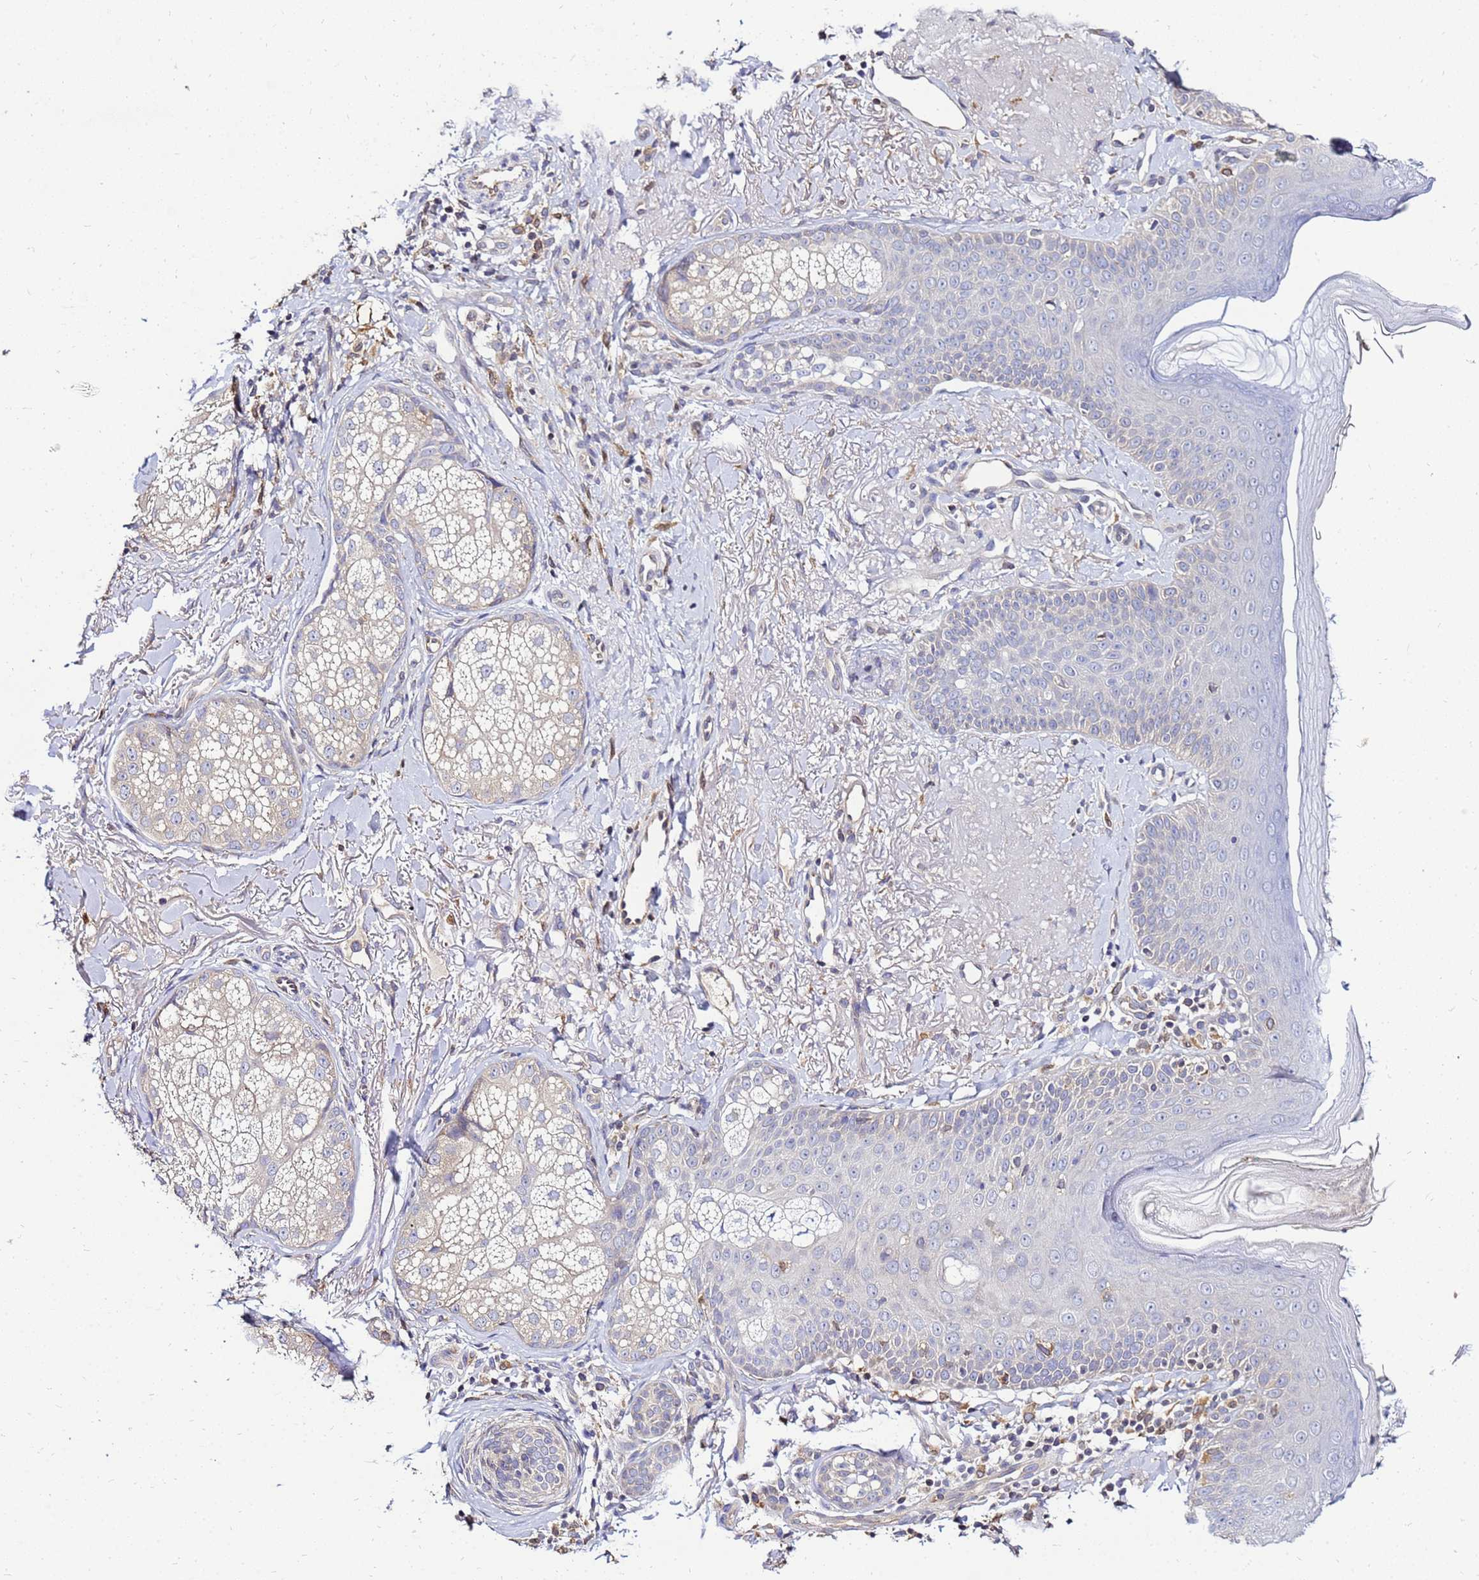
{"staining": {"intensity": "moderate", "quantity": ">75%", "location": "cytoplasmic/membranous"}, "tissue": "skin", "cell_type": "Fibroblasts", "image_type": "normal", "snomed": [{"axis": "morphology", "description": "Normal tissue, NOS"}, {"axis": "topography", "description": "Skin"}], "caption": "The photomicrograph exhibits staining of normal skin, revealing moderate cytoplasmic/membranous protein positivity (brown color) within fibroblasts. (IHC, brightfield microscopy, high magnification).", "gene": "ADPGK", "patient": {"sex": "male", "age": 57}}